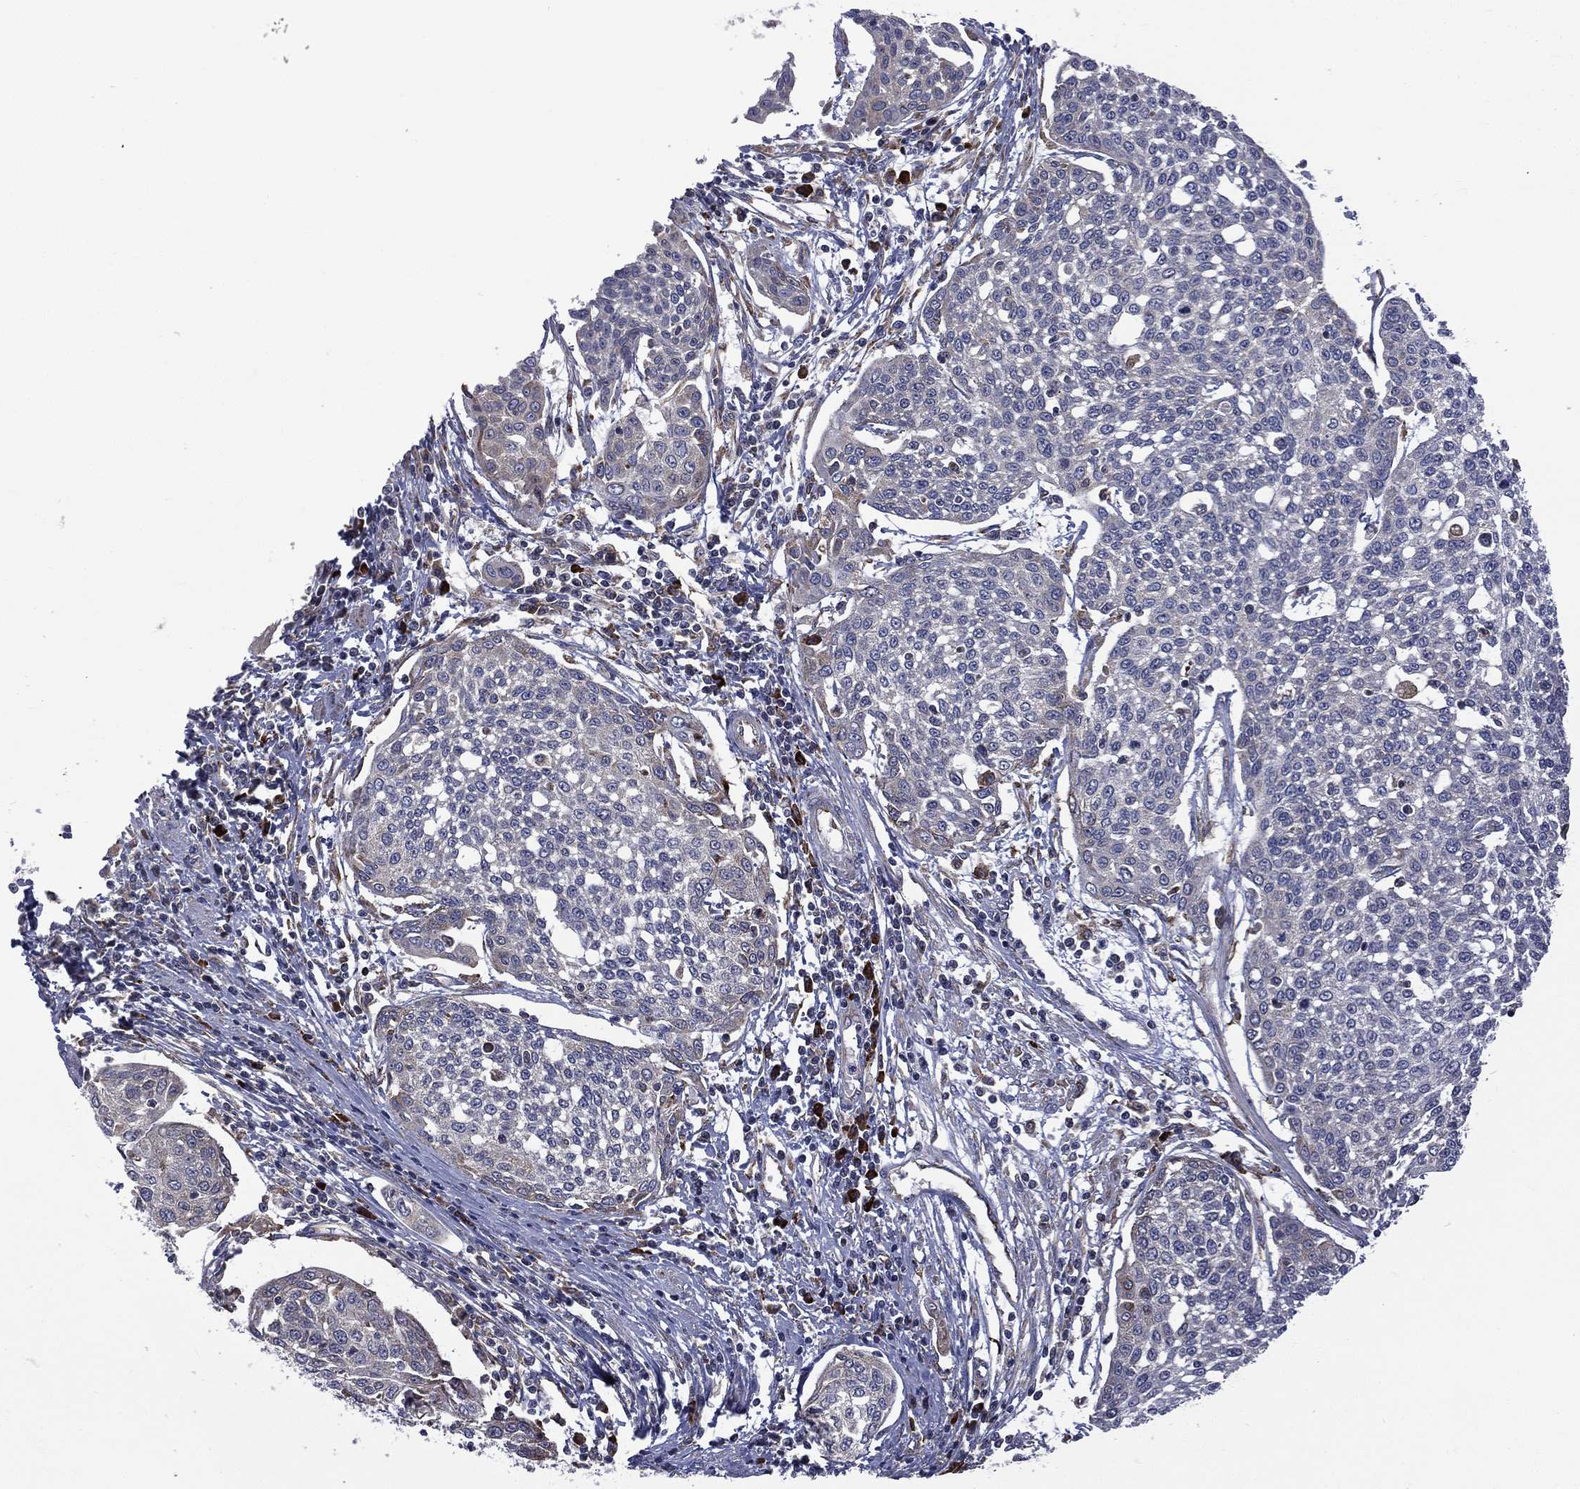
{"staining": {"intensity": "negative", "quantity": "none", "location": "none"}, "tissue": "cervical cancer", "cell_type": "Tumor cells", "image_type": "cancer", "snomed": [{"axis": "morphology", "description": "Squamous cell carcinoma, NOS"}, {"axis": "topography", "description": "Cervix"}], "caption": "This is a micrograph of immunohistochemistry (IHC) staining of cervical cancer (squamous cell carcinoma), which shows no staining in tumor cells.", "gene": "C20orf96", "patient": {"sex": "female", "age": 34}}